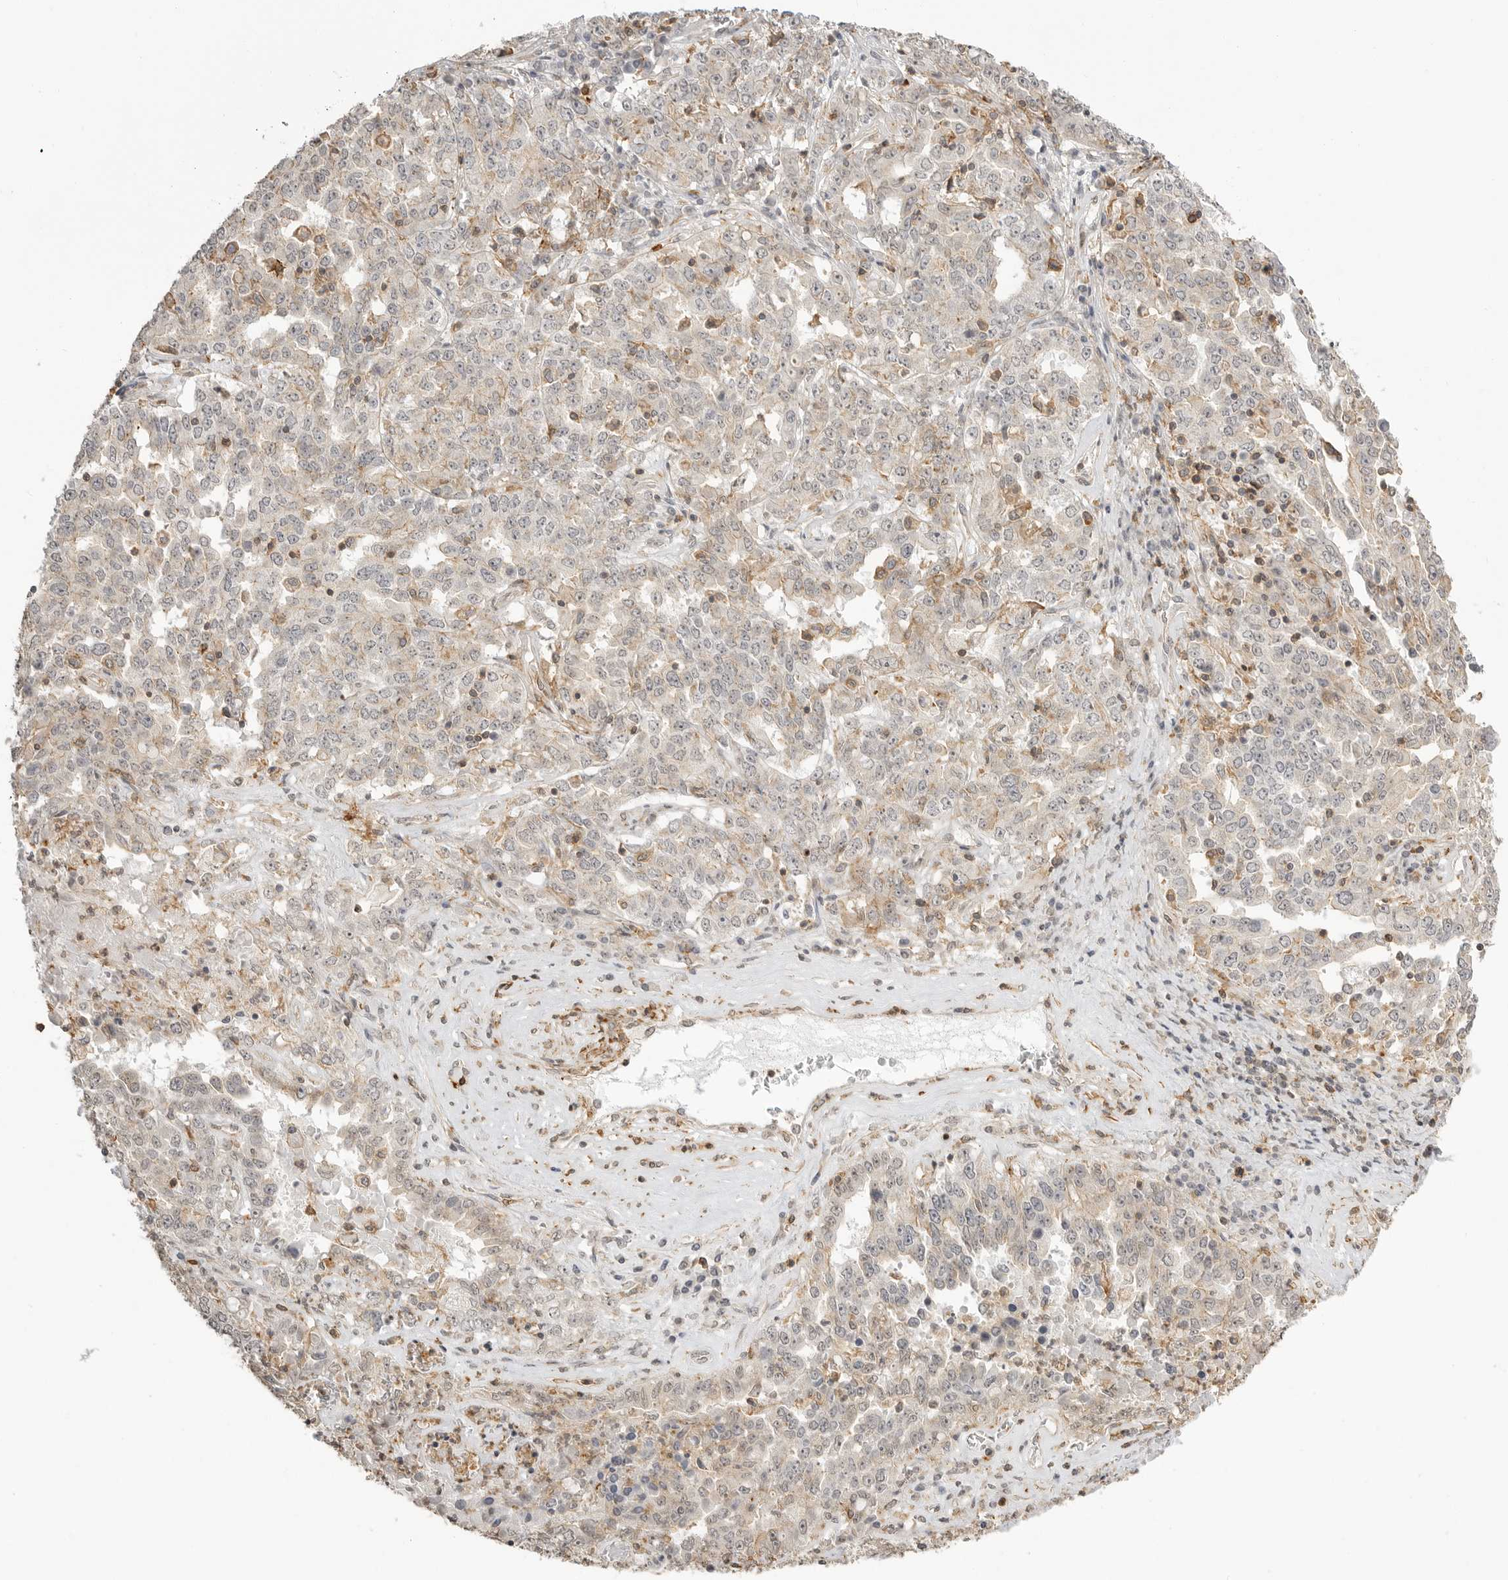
{"staining": {"intensity": "weak", "quantity": "<25%", "location": "cytoplasmic/membranous"}, "tissue": "ovarian cancer", "cell_type": "Tumor cells", "image_type": "cancer", "snomed": [{"axis": "morphology", "description": "Carcinoma, endometroid"}, {"axis": "topography", "description": "Ovary"}], "caption": "Immunohistochemistry (IHC) image of neoplastic tissue: human endometroid carcinoma (ovarian) stained with DAB demonstrates no significant protein positivity in tumor cells.", "gene": "GPC2", "patient": {"sex": "female", "age": 62}}